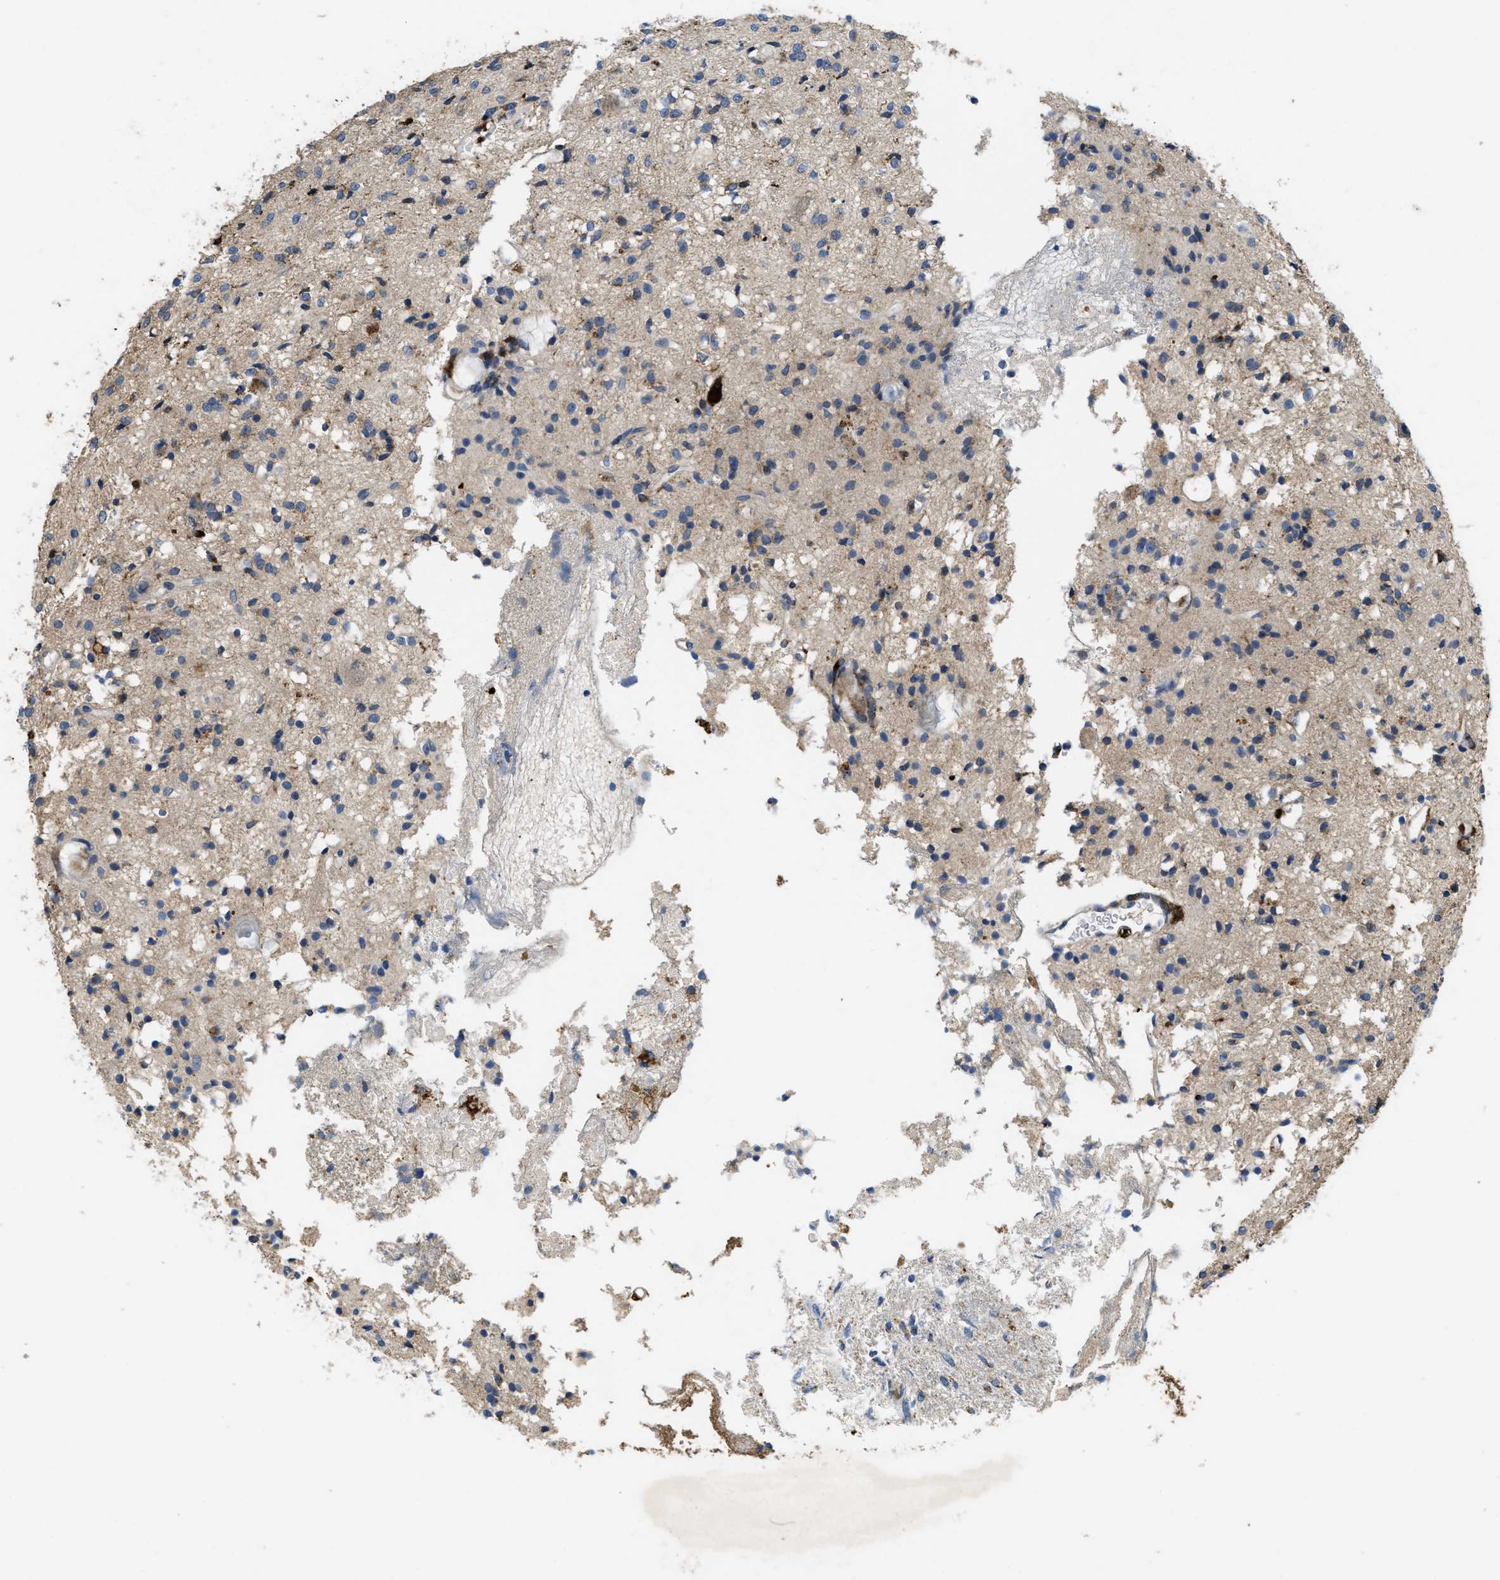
{"staining": {"intensity": "weak", "quantity": ">75%", "location": "cytoplasmic/membranous"}, "tissue": "glioma", "cell_type": "Tumor cells", "image_type": "cancer", "snomed": [{"axis": "morphology", "description": "Glioma, malignant, High grade"}, {"axis": "topography", "description": "Brain"}], "caption": "Glioma was stained to show a protein in brown. There is low levels of weak cytoplasmic/membranous expression in about >75% of tumor cells.", "gene": "BMPR2", "patient": {"sex": "female", "age": 59}}